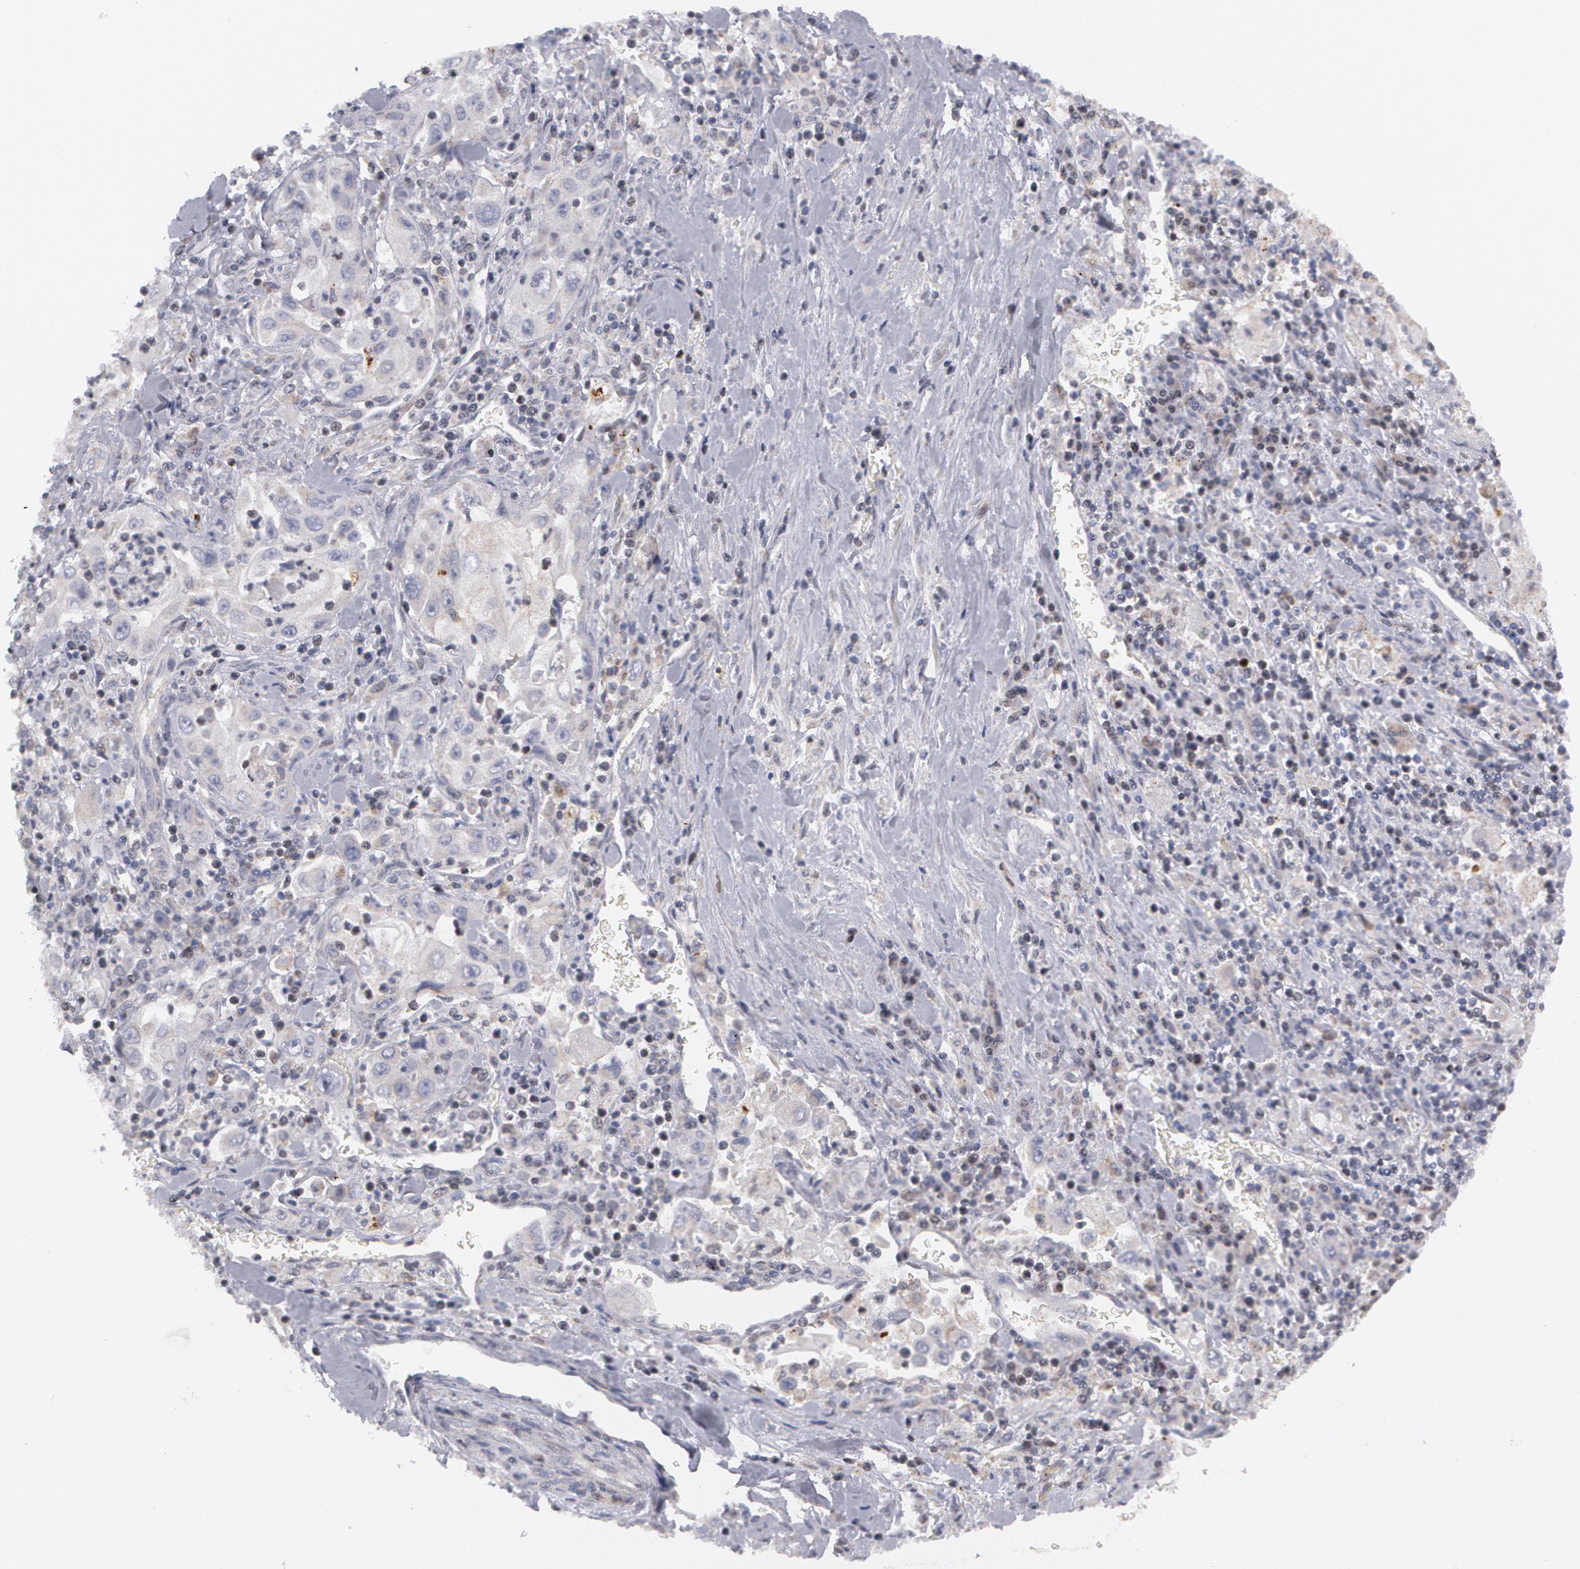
{"staining": {"intensity": "negative", "quantity": "none", "location": "none"}, "tissue": "pancreatic cancer", "cell_type": "Tumor cells", "image_type": "cancer", "snomed": [{"axis": "morphology", "description": "Adenocarcinoma, NOS"}, {"axis": "topography", "description": "Pancreas"}], "caption": "The photomicrograph demonstrates no staining of tumor cells in pancreatic adenocarcinoma. The staining is performed using DAB (3,3'-diaminobenzidine) brown chromogen with nuclei counter-stained in using hematoxylin.", "gene": "ERBB2", "patient": {"sex": "male", "age": 70}}